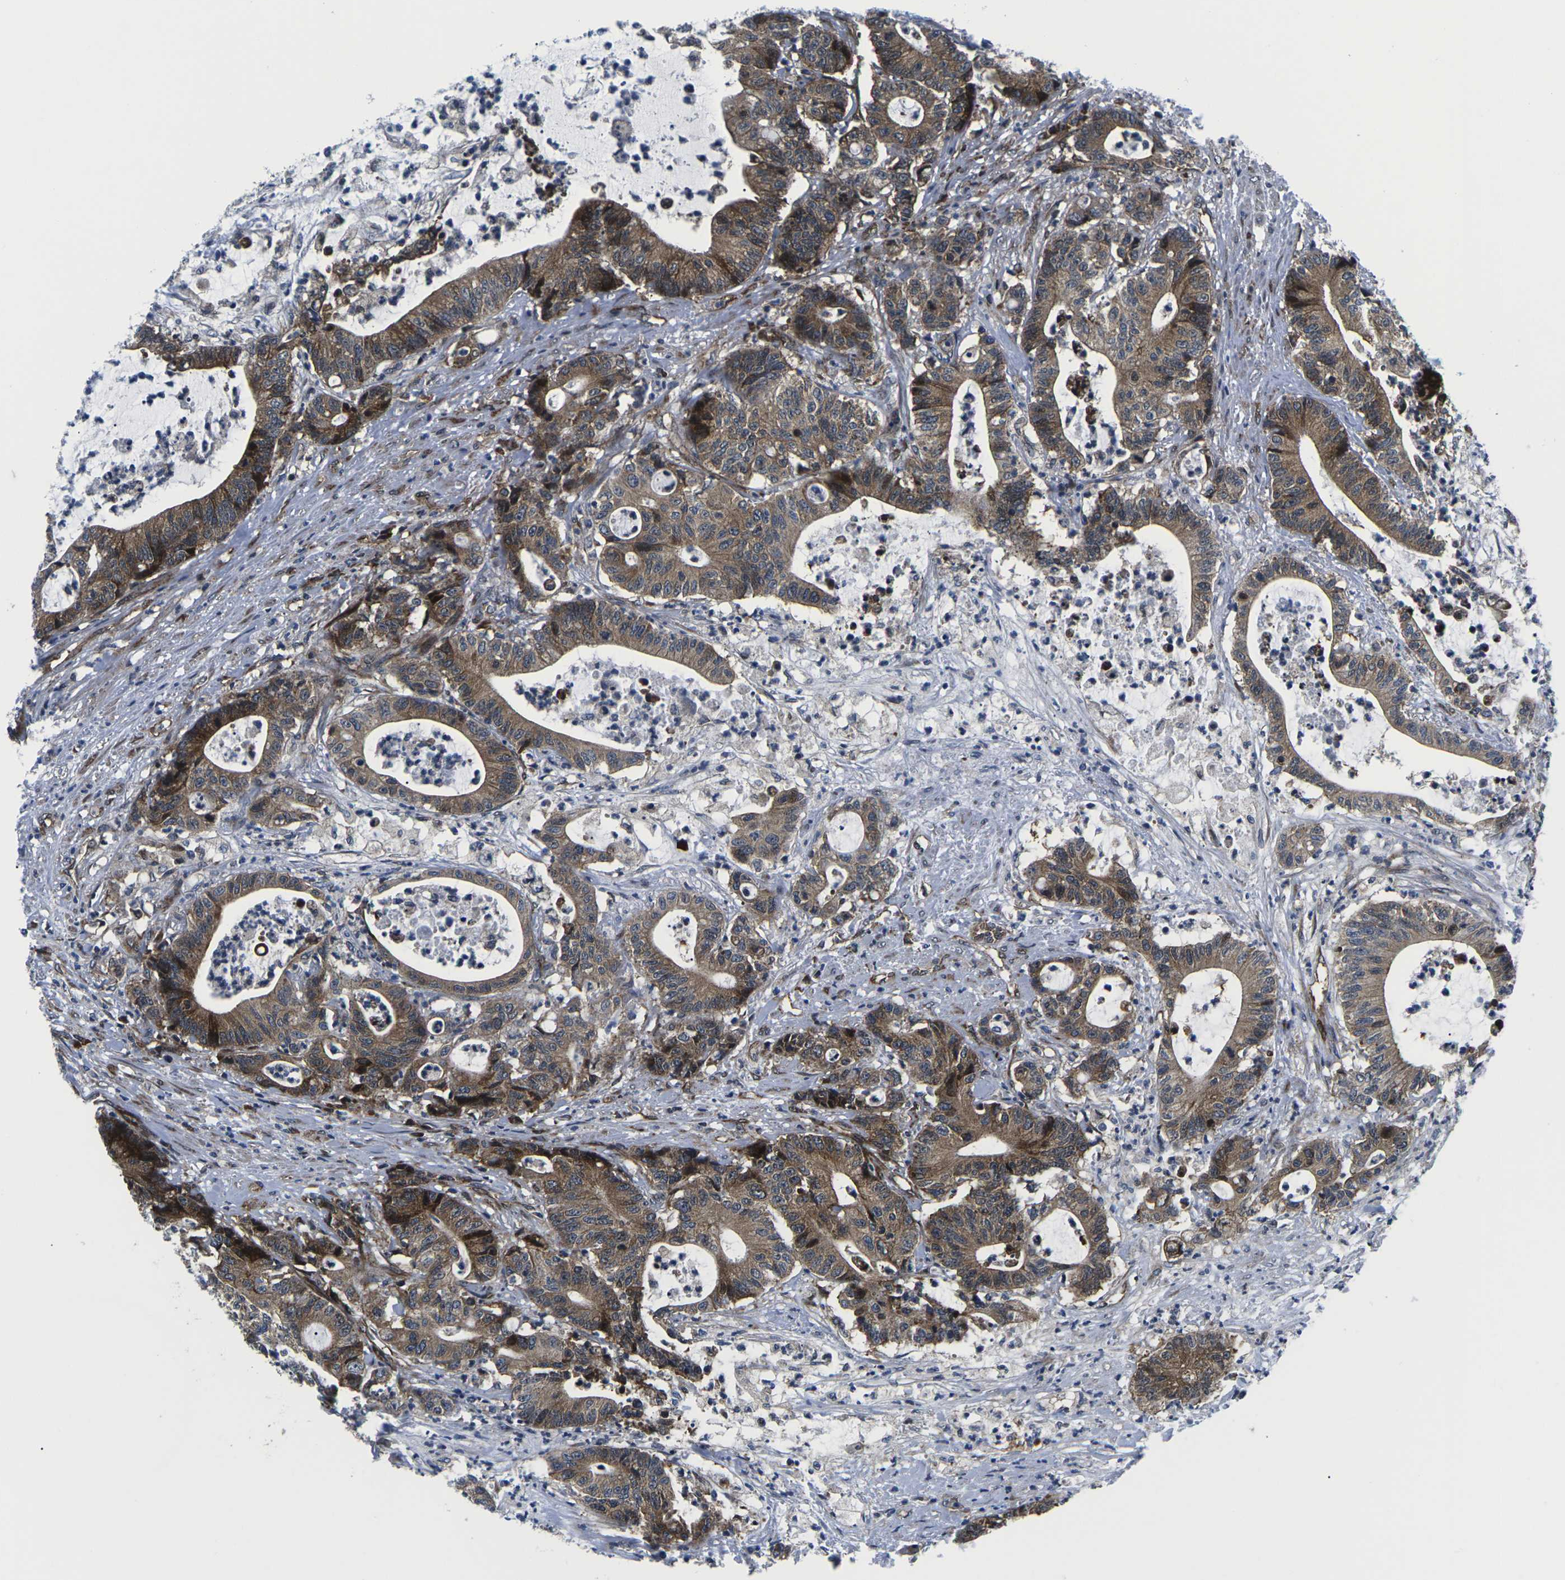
{"staining": {"intensity": "moderate", "quantity": ">75%", "location": "cytoplasmic/membranous"}, "tissue": "colorectal cancer", "cell_type": "Tumor cells", "image_type": "cancer", "snomed": [{"axis": "morphology", "description": "Adenocarcinoma, NOS"}, {"axis": "topography", "description": "Colon"}], "caption": "Colorectal adenocarcinoma stained with a protein marker reveals moderate staining in tumor cells.", "gene": "EIF4E", "patient": {"sex": "female", "age": 84}}